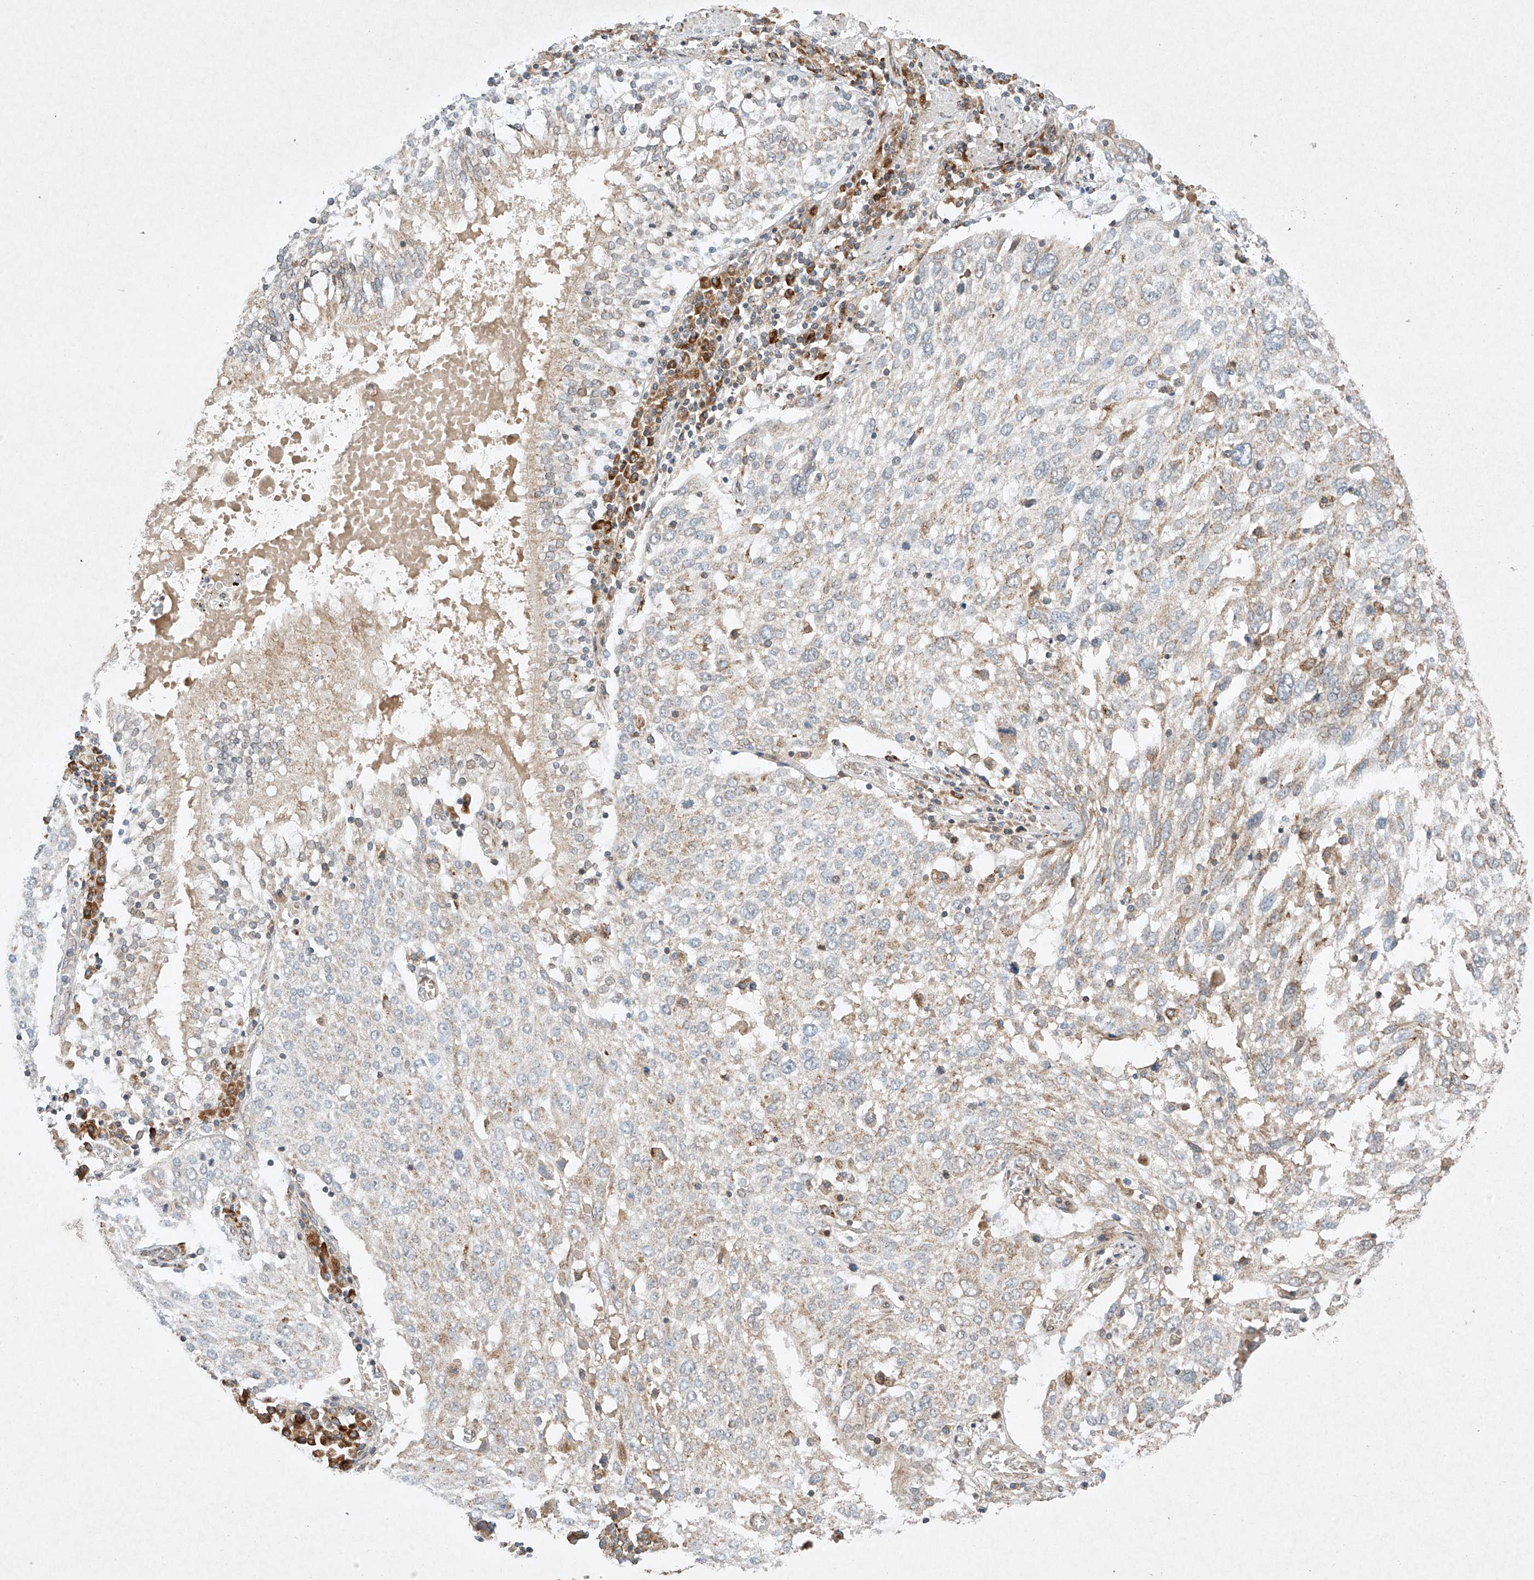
{"staining": {"intensity": "weak", "quantity": "25%-75%", "location": "cytoplasmic/membranous"}, "tissue": "lung cancer", "cell_type": "Tumor cells", "image_type": "cancer", "snomed": [{"axis": "morphology", "description": "Squamous cell carcinoma, NOS"}, {"axis": "topography", "description": "Lung"}], "caption": "Lung cancer stained with DAB (3,3'-diaminobenzidine) immunohistochemistry displays low levels of weak cytoplasmic/membranous expression in about 25%-75% of tumor cells.", "gene": "SEMA3B", "patient": {"sex": "male", "age": 65}}